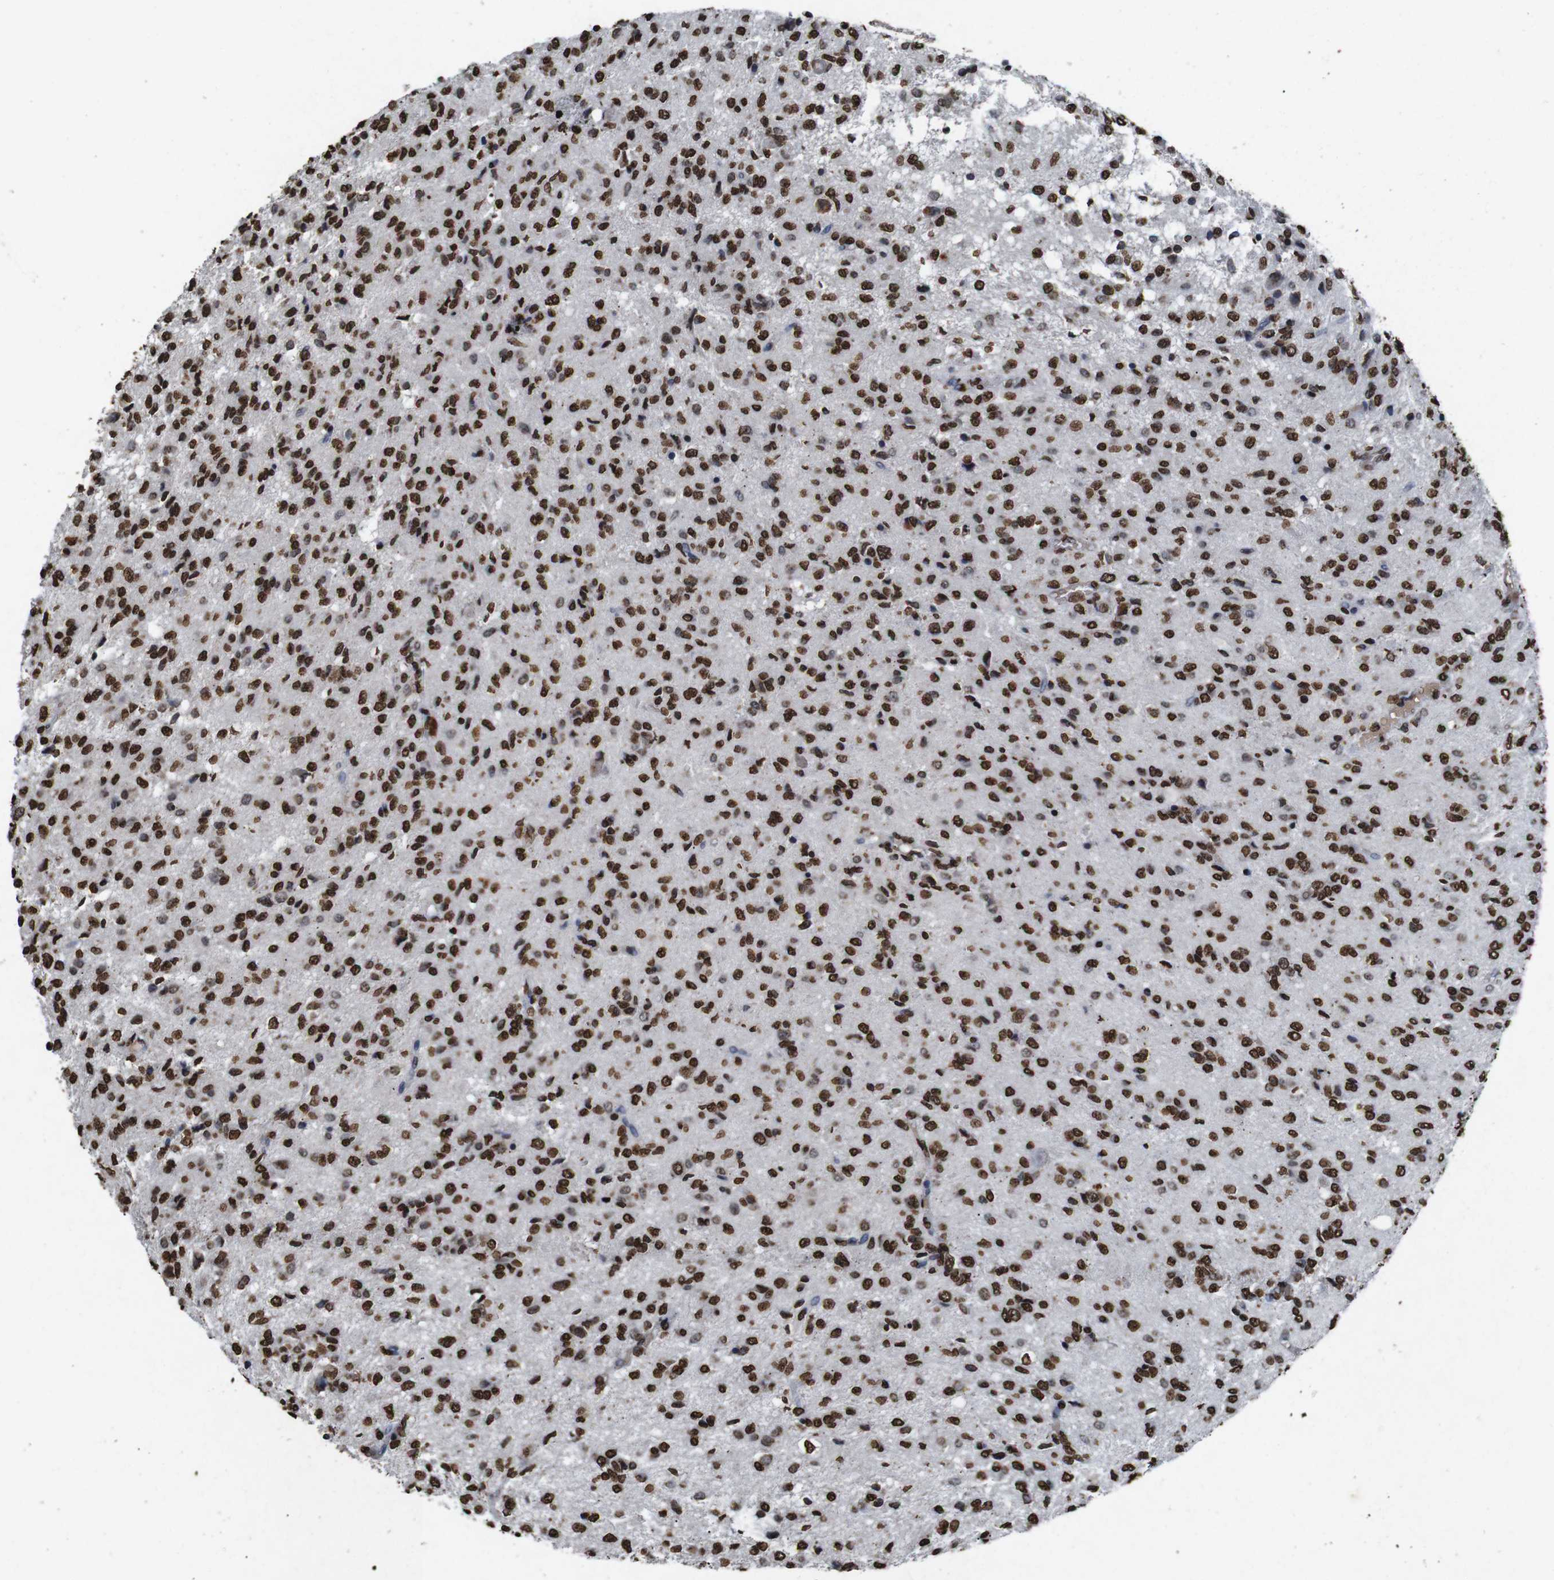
{"staining": {"intensity": "strong", "quantity": ">75%", "location": "nuclear"}, "tissue": "glioma", "cell_type": "Tumor cells", "image_type": "cancer", "snomed": [{"axis": "morphology", "description": "Glioma, malignant, High grade"}, {"axis": "topography", "description": "Brain"}], "caption": "IHC (DAB (3,3'-diaminobenzidine)) staining of human glioma shows strong nuclear protein staining in approximately >75% of tumor cells.", "gene": "MDM2", "patient": {"sex": "female", "age": 59}}